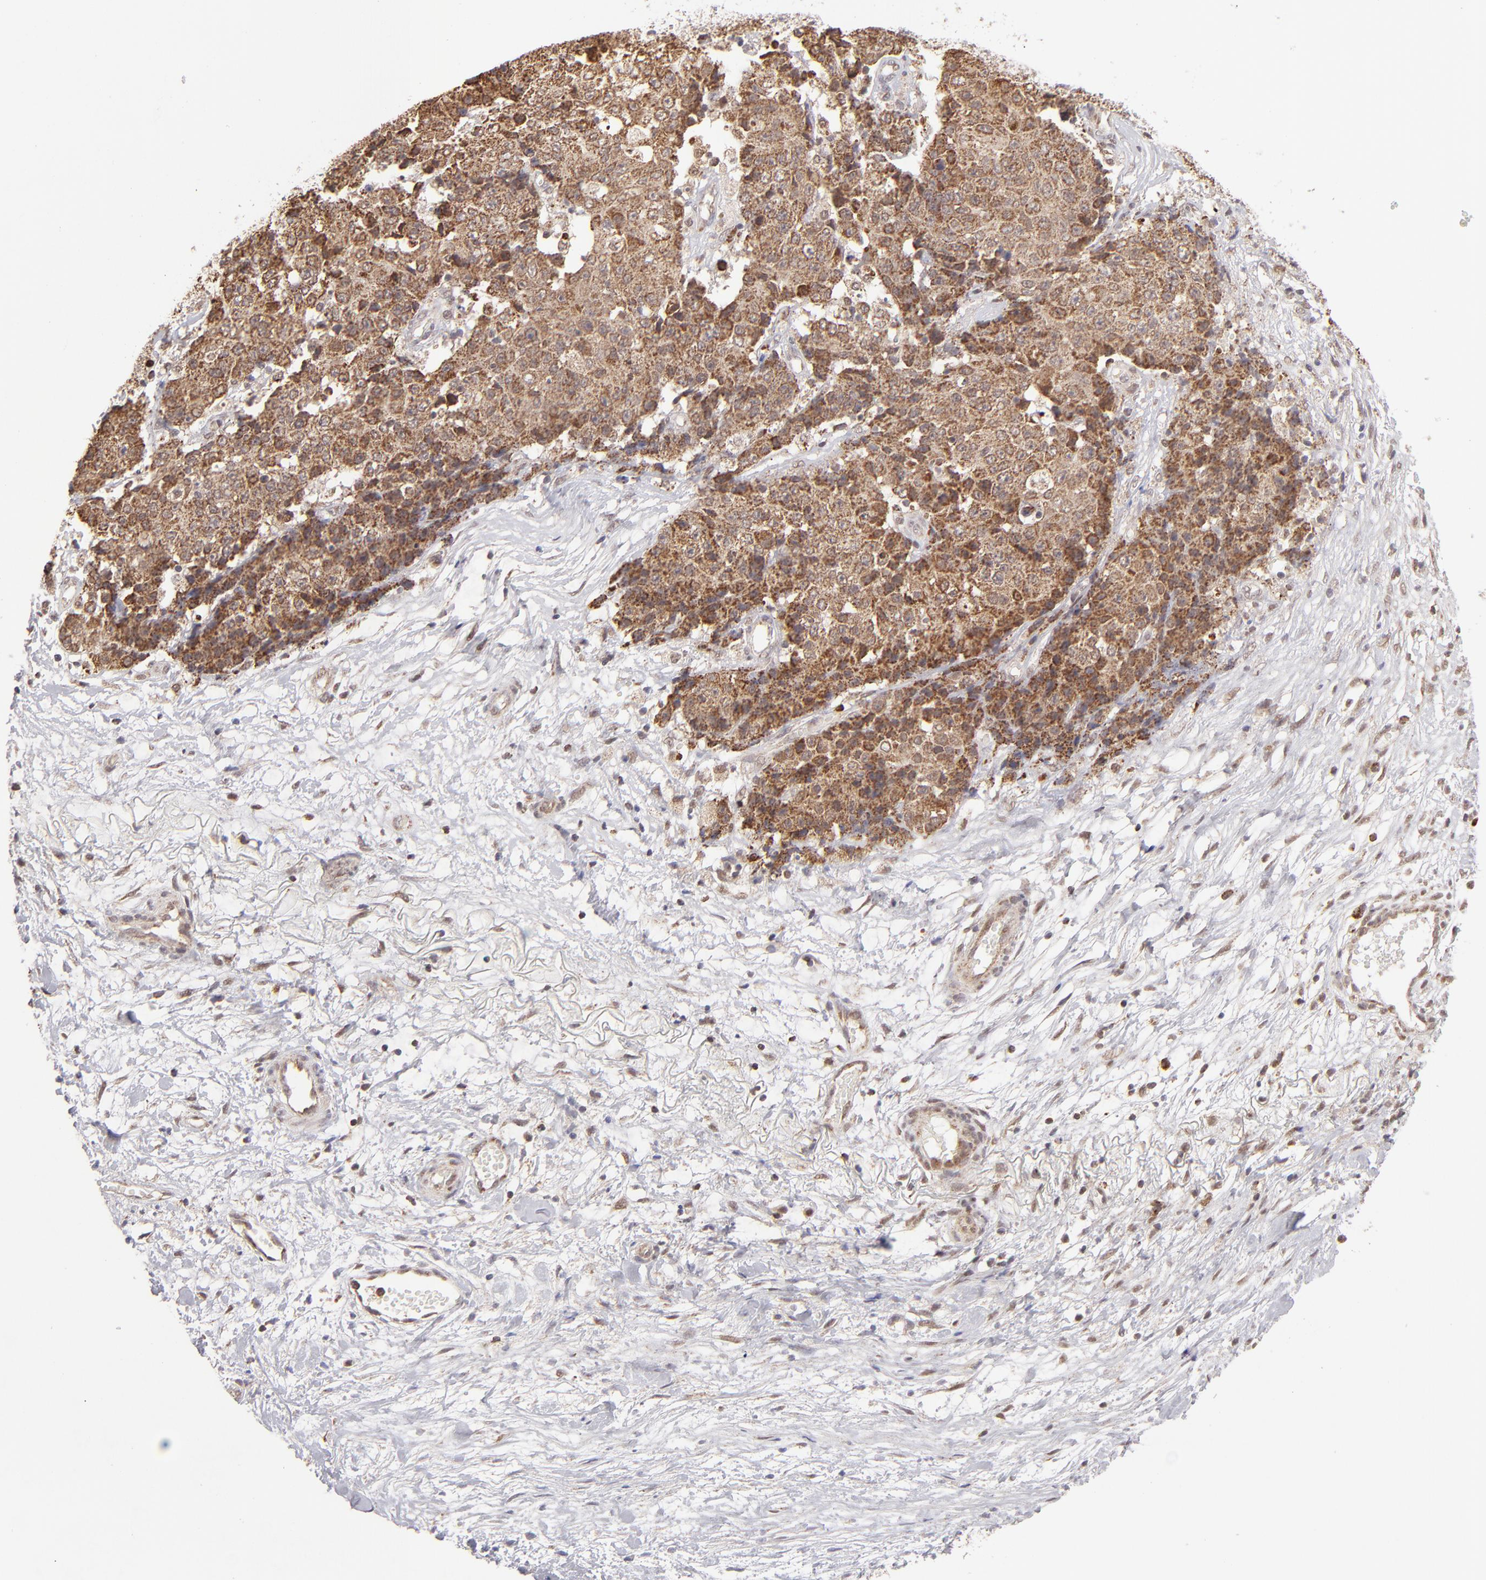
{"staining": {"intensity": "moderate", "quantity": ">75%", "location": "cytoplasmic/membranous"}, "tissue": "ovarian cancer", "cell_type": "Tumor cells", "image_type": "cancer", "snomed": [{"axis": "morphology", "description": "Carcinoma, endometroid"}, {"axis": "topography", "description": "Ovary"}], "caption": "Endometroid carcinoma (ovarian) tissue demonstrates moderate cytoplasmic/membranous expression in about >75% of tumor cells", "gene": "SLC15A1", "patient": {"sex": "female", "age": 42}}